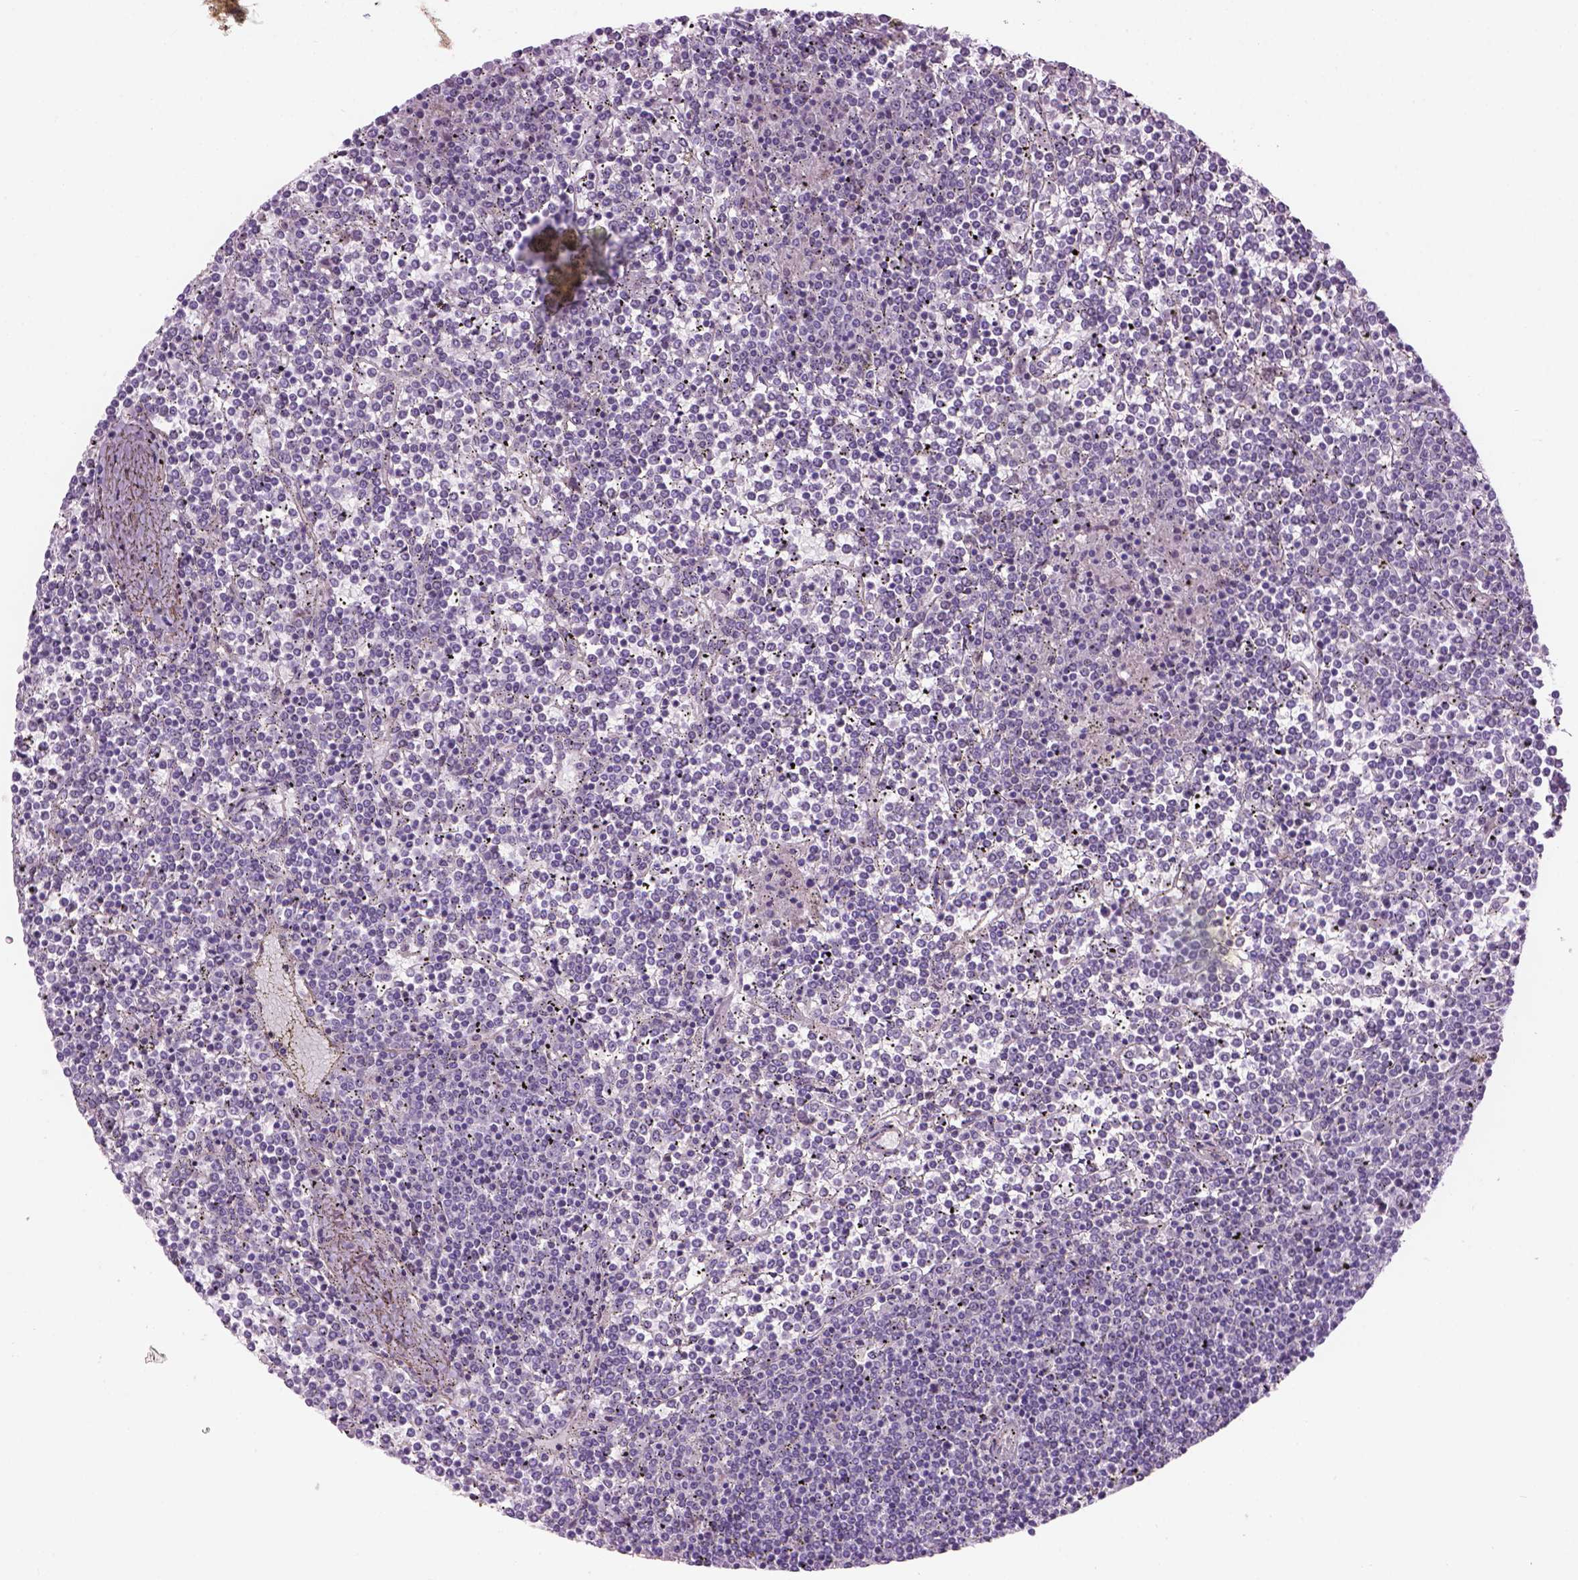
{"staining": {"intensity": "negative", "quantity": "none", "location": "none"}, "tissue": "lymphoma", "cell_type": "Tumor cells", "image_type": "cancer", "snomed": [{"axis": "morphology", "description": "Malignant lymphoma, non-Hodgkin's type, Low grade"}, {"axis": "topography", "description": "Spleen"}], "caption": "The photomicrograph exhibits no staining of tumor cells in low-grade malignant lymphoma, non-Hodgkin's type.", "gene": "RRS1", "patient": {"sex": "female", "age": 19}}